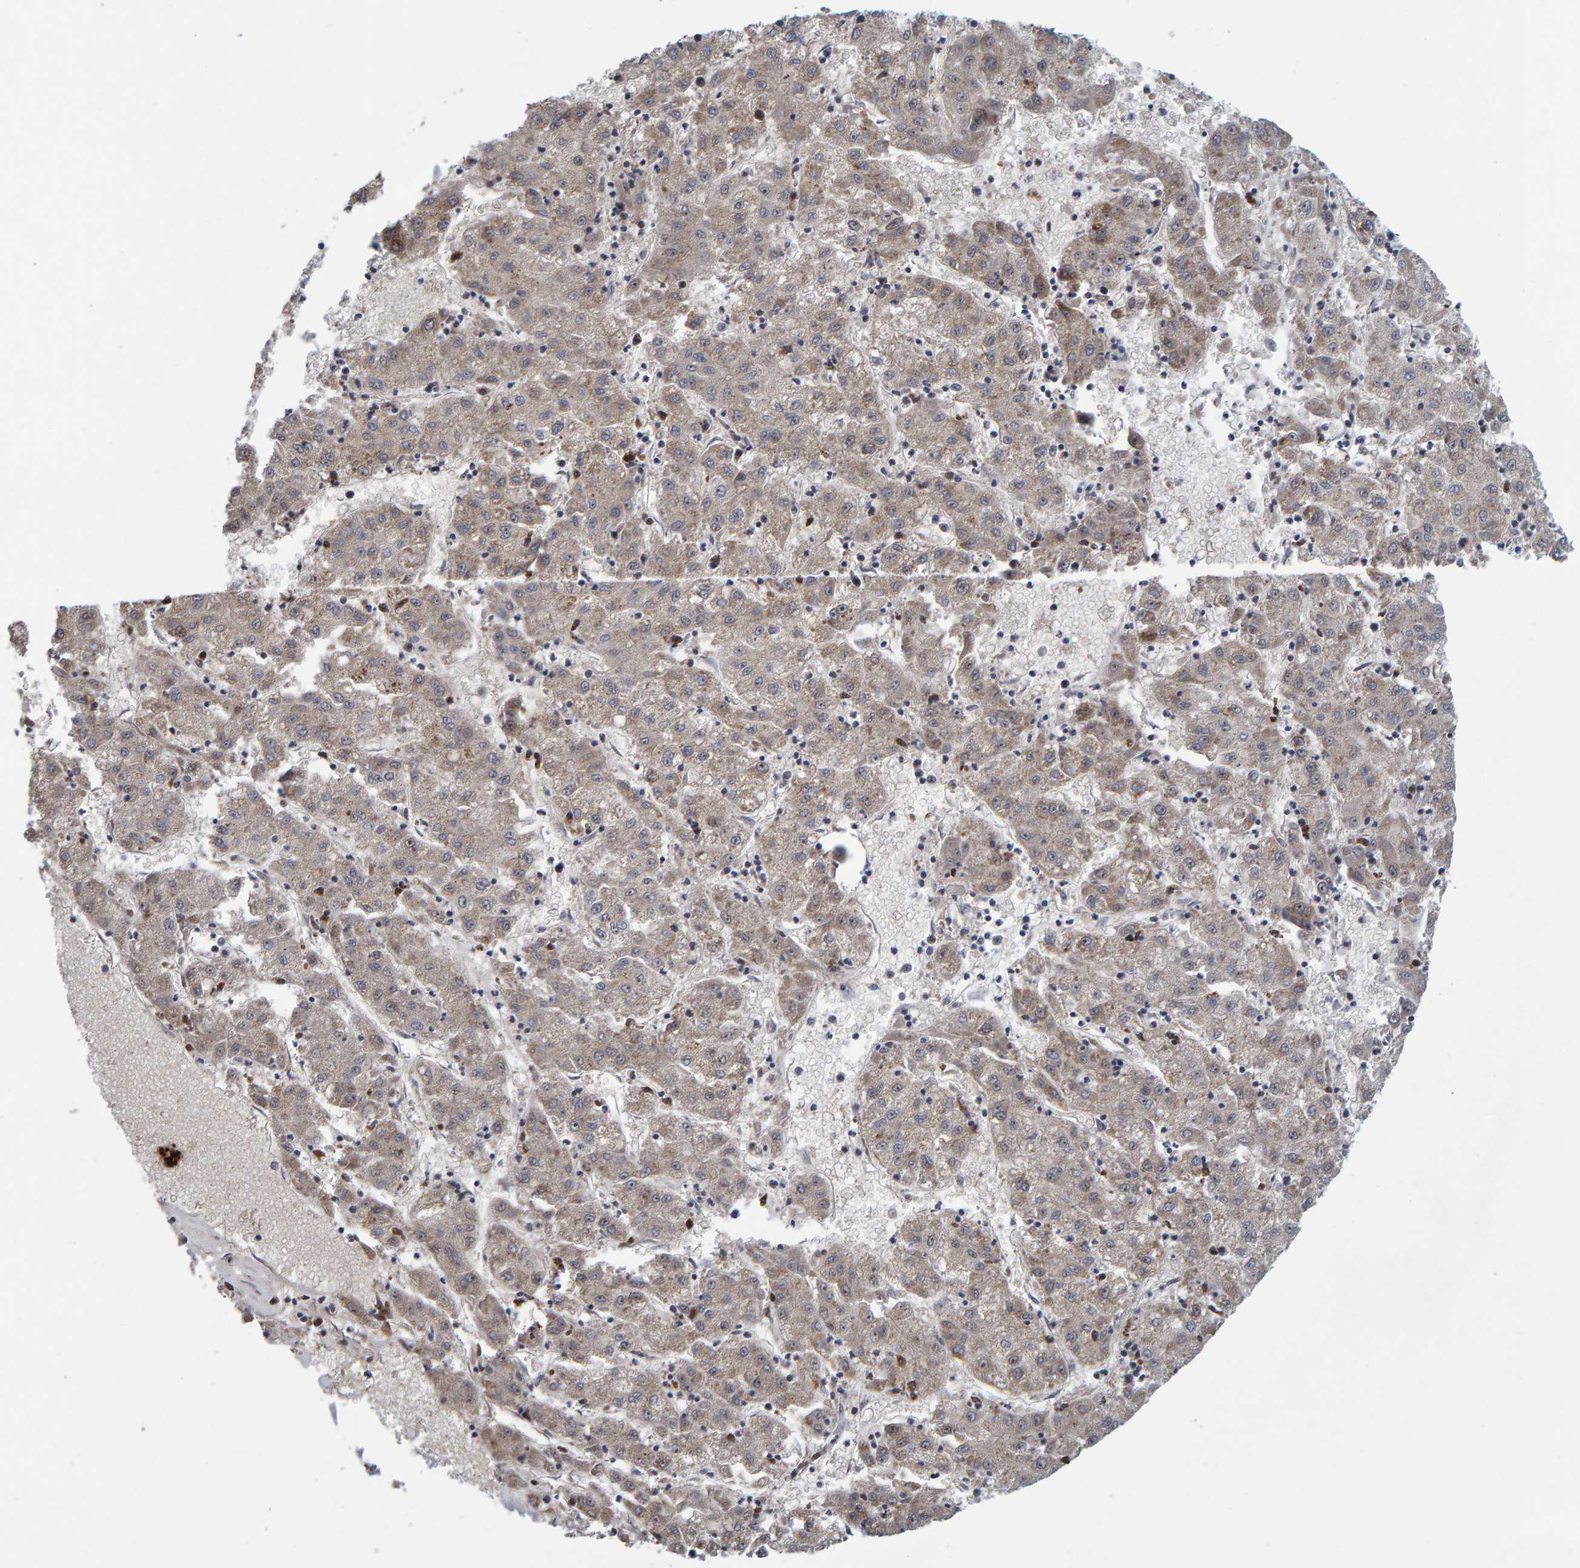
{"staining": {"intensity": "weak", "quantity": ">75%", "location": "cytoplasmic/membranous"}, "tissue": "liver cancer", "cell_type": "Tumor cells", "image_type": "cancer", "snomed": [{"axis": "morphology", "description": "Carcinoma, Hepatocellular, NOS"}, {"axis": "topography", "description": "Liver"}], "caption": "An IHC photomicrograph of neoplastic tissue is shown. Protein staining in brown shows weak cytoplasmic/membranous positivity in liver cancer within tumor cells.", "gene": "CCDC25", "patient": {"sex": "male", "age": 72}}